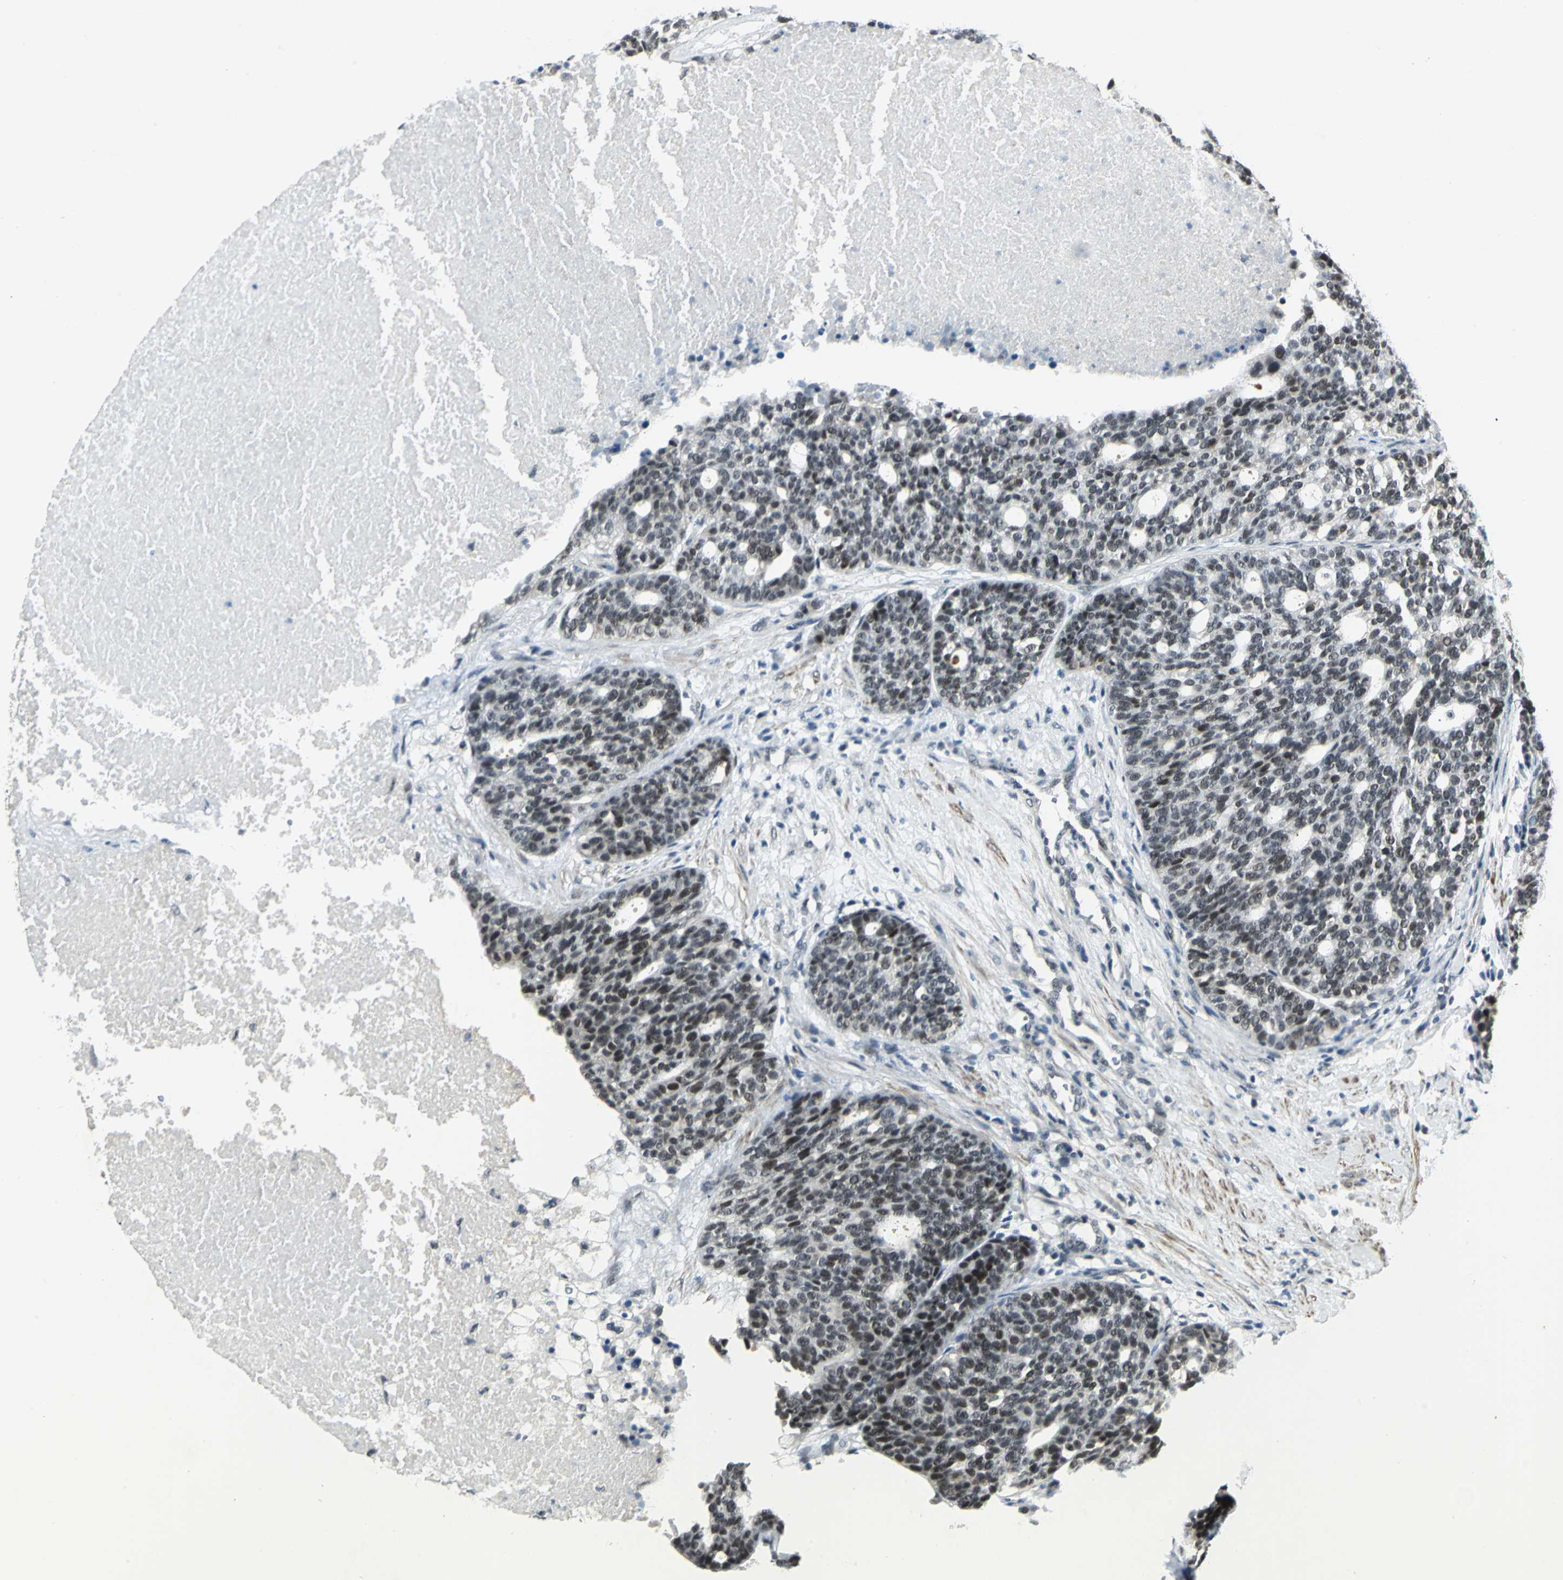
{"staining": {"intensity": "weak", "quantity": "<25%", "location": "nuclear"}, "tissue": "ovarian cancer", "cell_type": "Tumor cells", "image_type": "cancer", "snomed": [{"axis": "morphology", "description": "Cystadenocarcinoma, serous, NOS"}, {"axis": "topography", "description": "Ovary"}], "caption": "This is an IHC image of human serous cystadenocarcinoma (ovarian). There is no positivity in tumor cells.", "gene": "MTA1", "patient": {"sex": "female", "age": 59}}